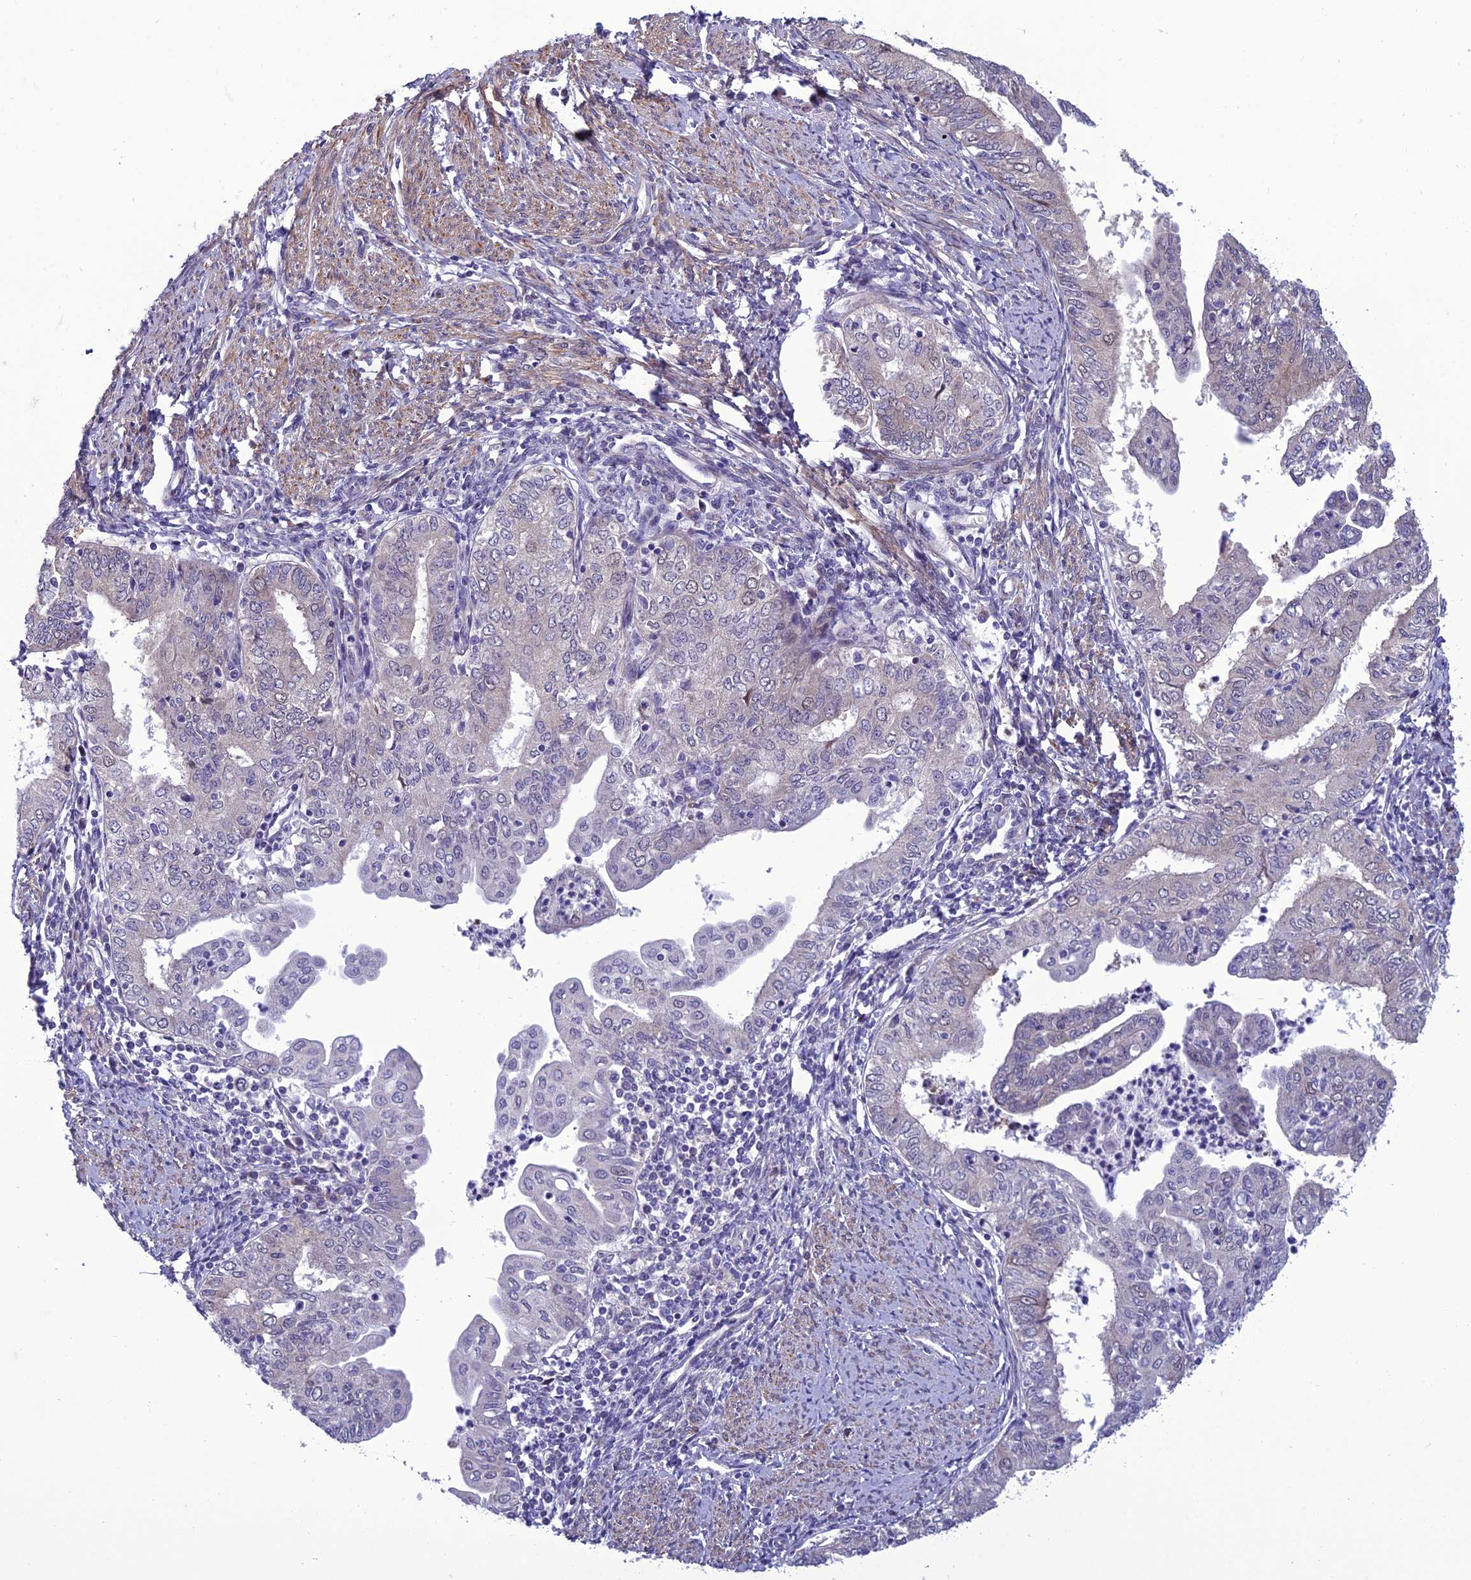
{"staining": {"intensity": "negative", "quantity": "none", "location": "none"}, "tissue": "endometrial cancer", "cell_type": "Tumor cells", "image_type": "cancer", "snomed": [{"axis": "morphology", "description": "Adenocarcinoma, NOS"}, {"axis": "topography", "description": "Endometrium"}], "caption": "DAB immunohistochemical staining of adenocarcinoma (endometrial) reveals no significant positivity in tumor cells.", "gene": "GAB4", "patient": {"sex": "female", "age": 66}}